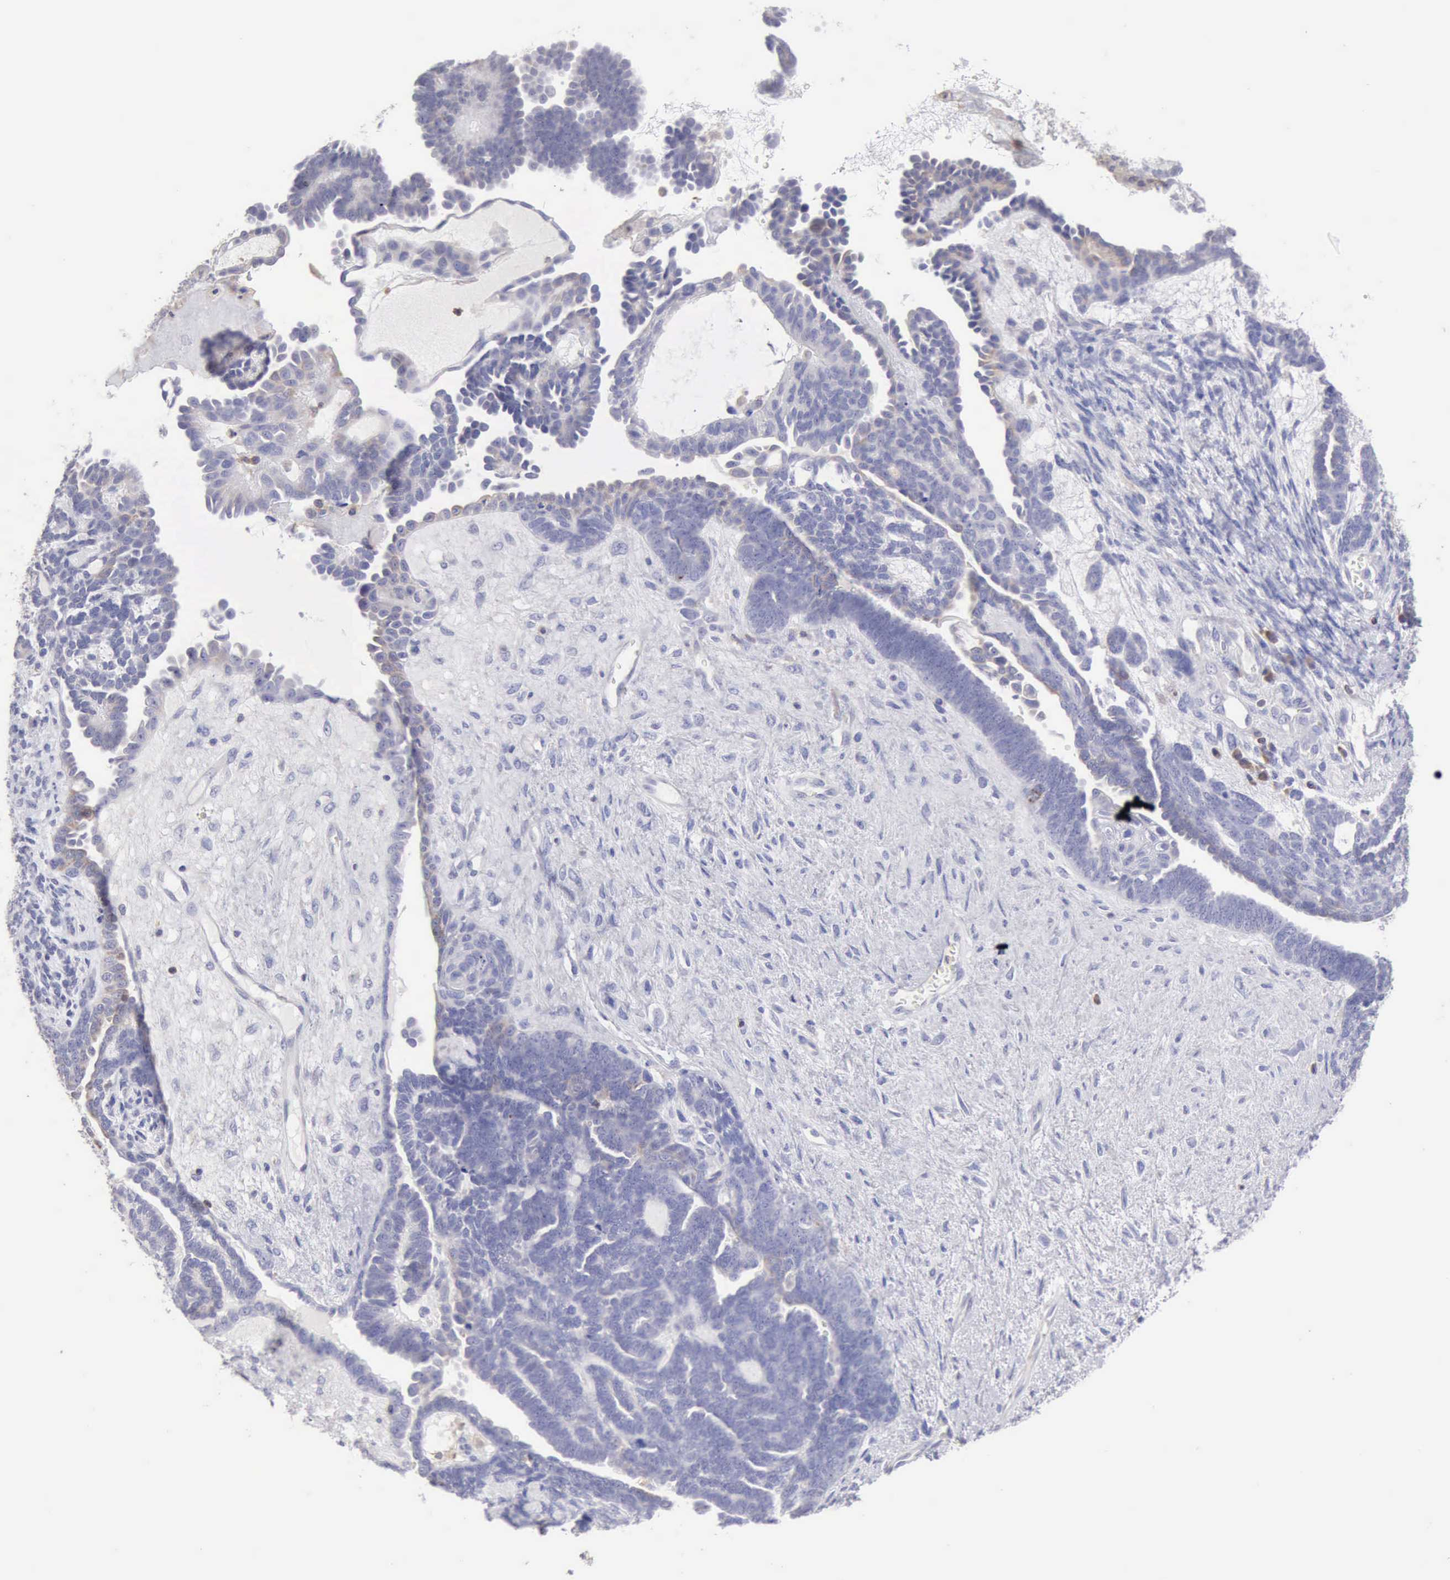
{"staining": {"intensity": "negative", "quantity": "none", "location": "none"}, "tissue": "endometrial cancer", "cell_type": "Tumor cells", "image_type": "cancer", "snomed": [{"axis": "morphology", "description": "Neoplasm, malignant, NOS"}, {"axis": "topography", "description": "Endometrium"}], "caption": "This is an immunohistochemistry (IHC) image of human endometrial cancer (malignant neoplasm). There is no positivity in tumor cells.", "gene": "SASH3", "patient": {"sex": "female", "age": 74}}